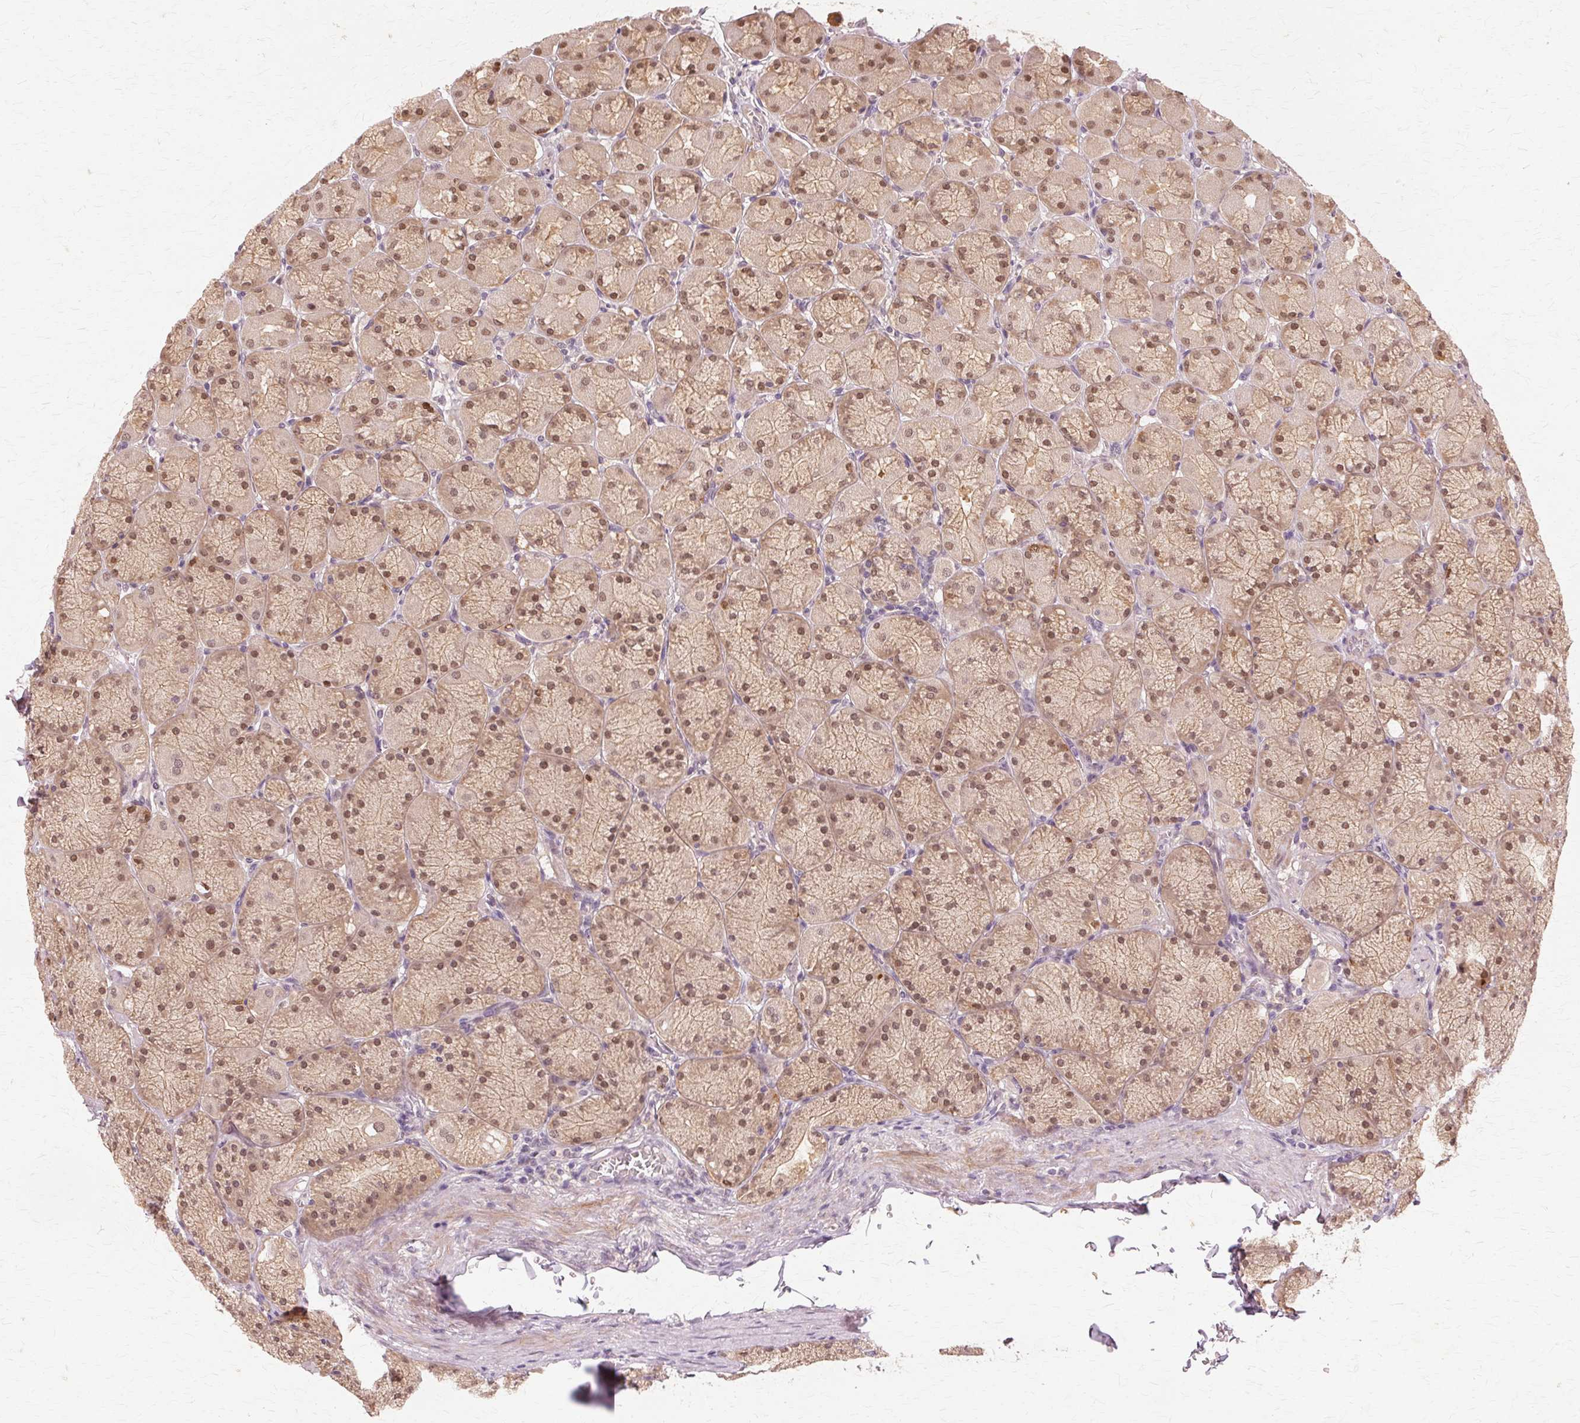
{"staining": {"intensity": "moderate", "quantity": "25%-75%", "location": "cytoplasmic/membranous,nuclear"}, "tissue": "stomach", "cell_type": "Glandular cells", "image_type": "normal", "snomed": [{"axis": "morphology", "description": "Normal tissue, NOS"}, {"axis": "topography", "description": "Stomach, upper"}], "caption": "Brown immunohistochemical staining in normal human stomach exhibits moderate cytoplasmic/membranous,nuclear staining in about 25%-75% of glandular cells.", "gene": "PRMT5", "patient": {"sex": "female", "age": 56}}